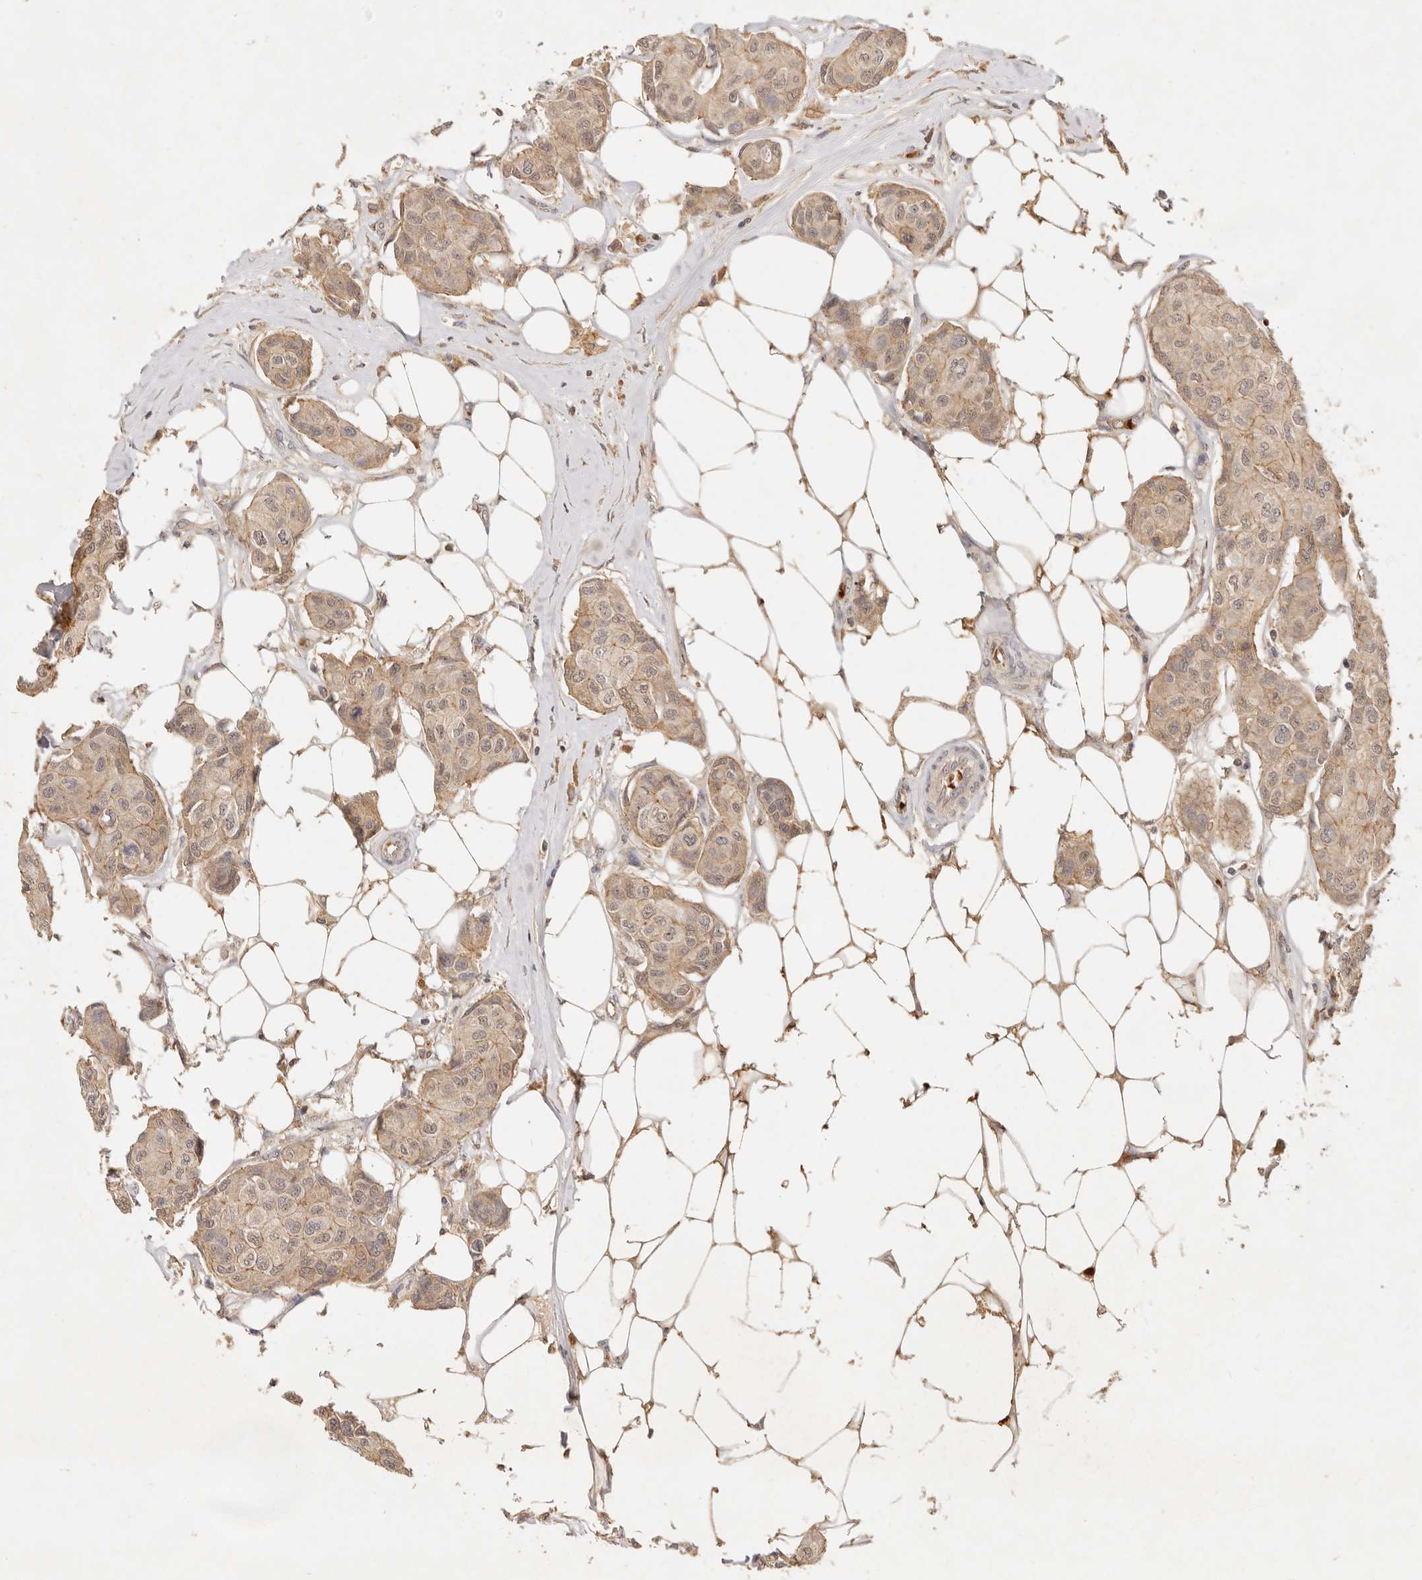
{"staining": {"intensity": "weak", "quantity": ">75%", "location": "cytoplasmic/membranous"}, "tissue": "breast cancer", "cell_type": "Tumor cells", "image_type": "cancer", "snomed": [{"axis": "morphology", "description": "Duct carcinoma"}, {"axis": "topography", "description": "Breast"}], "caption": "Breast cancer (intraductal carcinoma) was stained to show a protein in brown. There is low levels of weak cytoplasmic/membranous staining in approximately >75% of tumor cells.", "gene": "FREM2", "patient": {"sex": "female", "age": 80}}